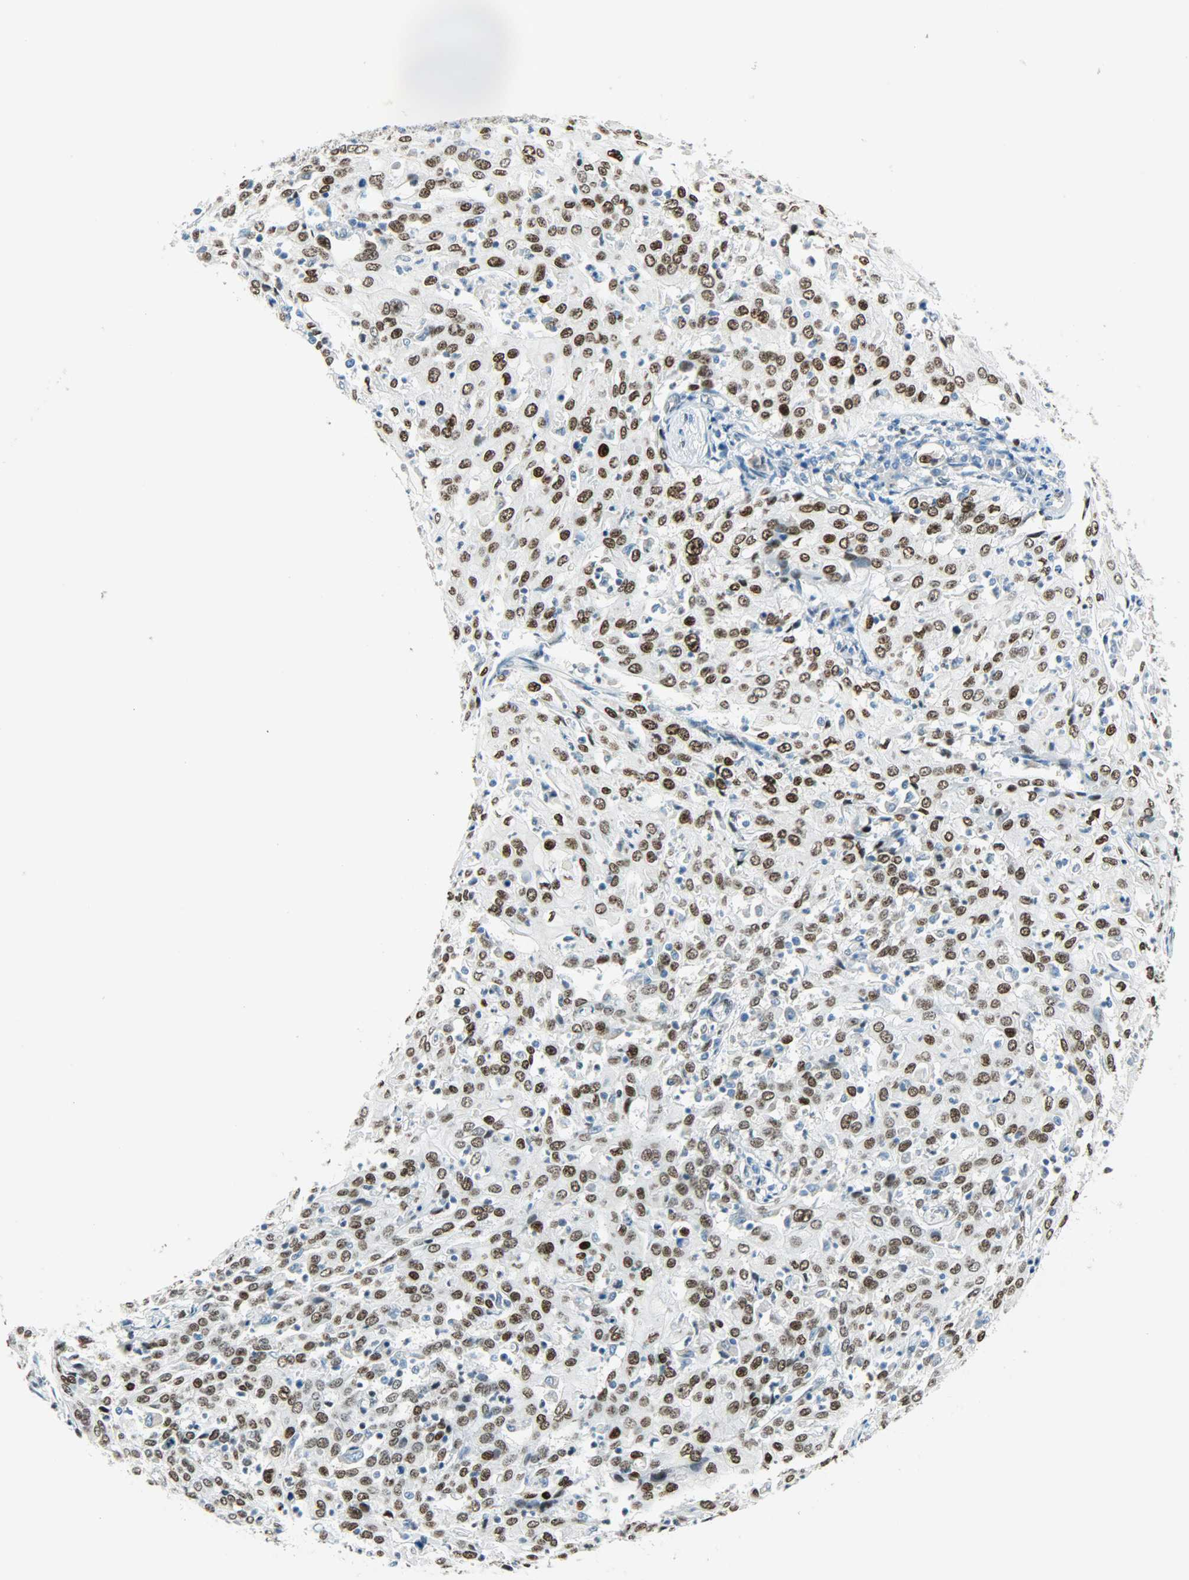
{"staining": {"intensity": "strong", "quantity": ">75%", "location": "nuclear"}, "tissue": "cervical cancer", "cell_type": "Tumor cells", "image_type": "cancer", "snomed": [{"axis": "morphology", "description": "Squamous cell carcinoma, NOS"}, {"axis": "topography", "description": "Cervix"}], "caption": "Cervical cancer was stained to show a protein in brown. There is high levels of strong nuclear expression in approximately >75% of tumor cells.", "gene": "JUNB", "patient": {"sex": "female", "age": 39}}